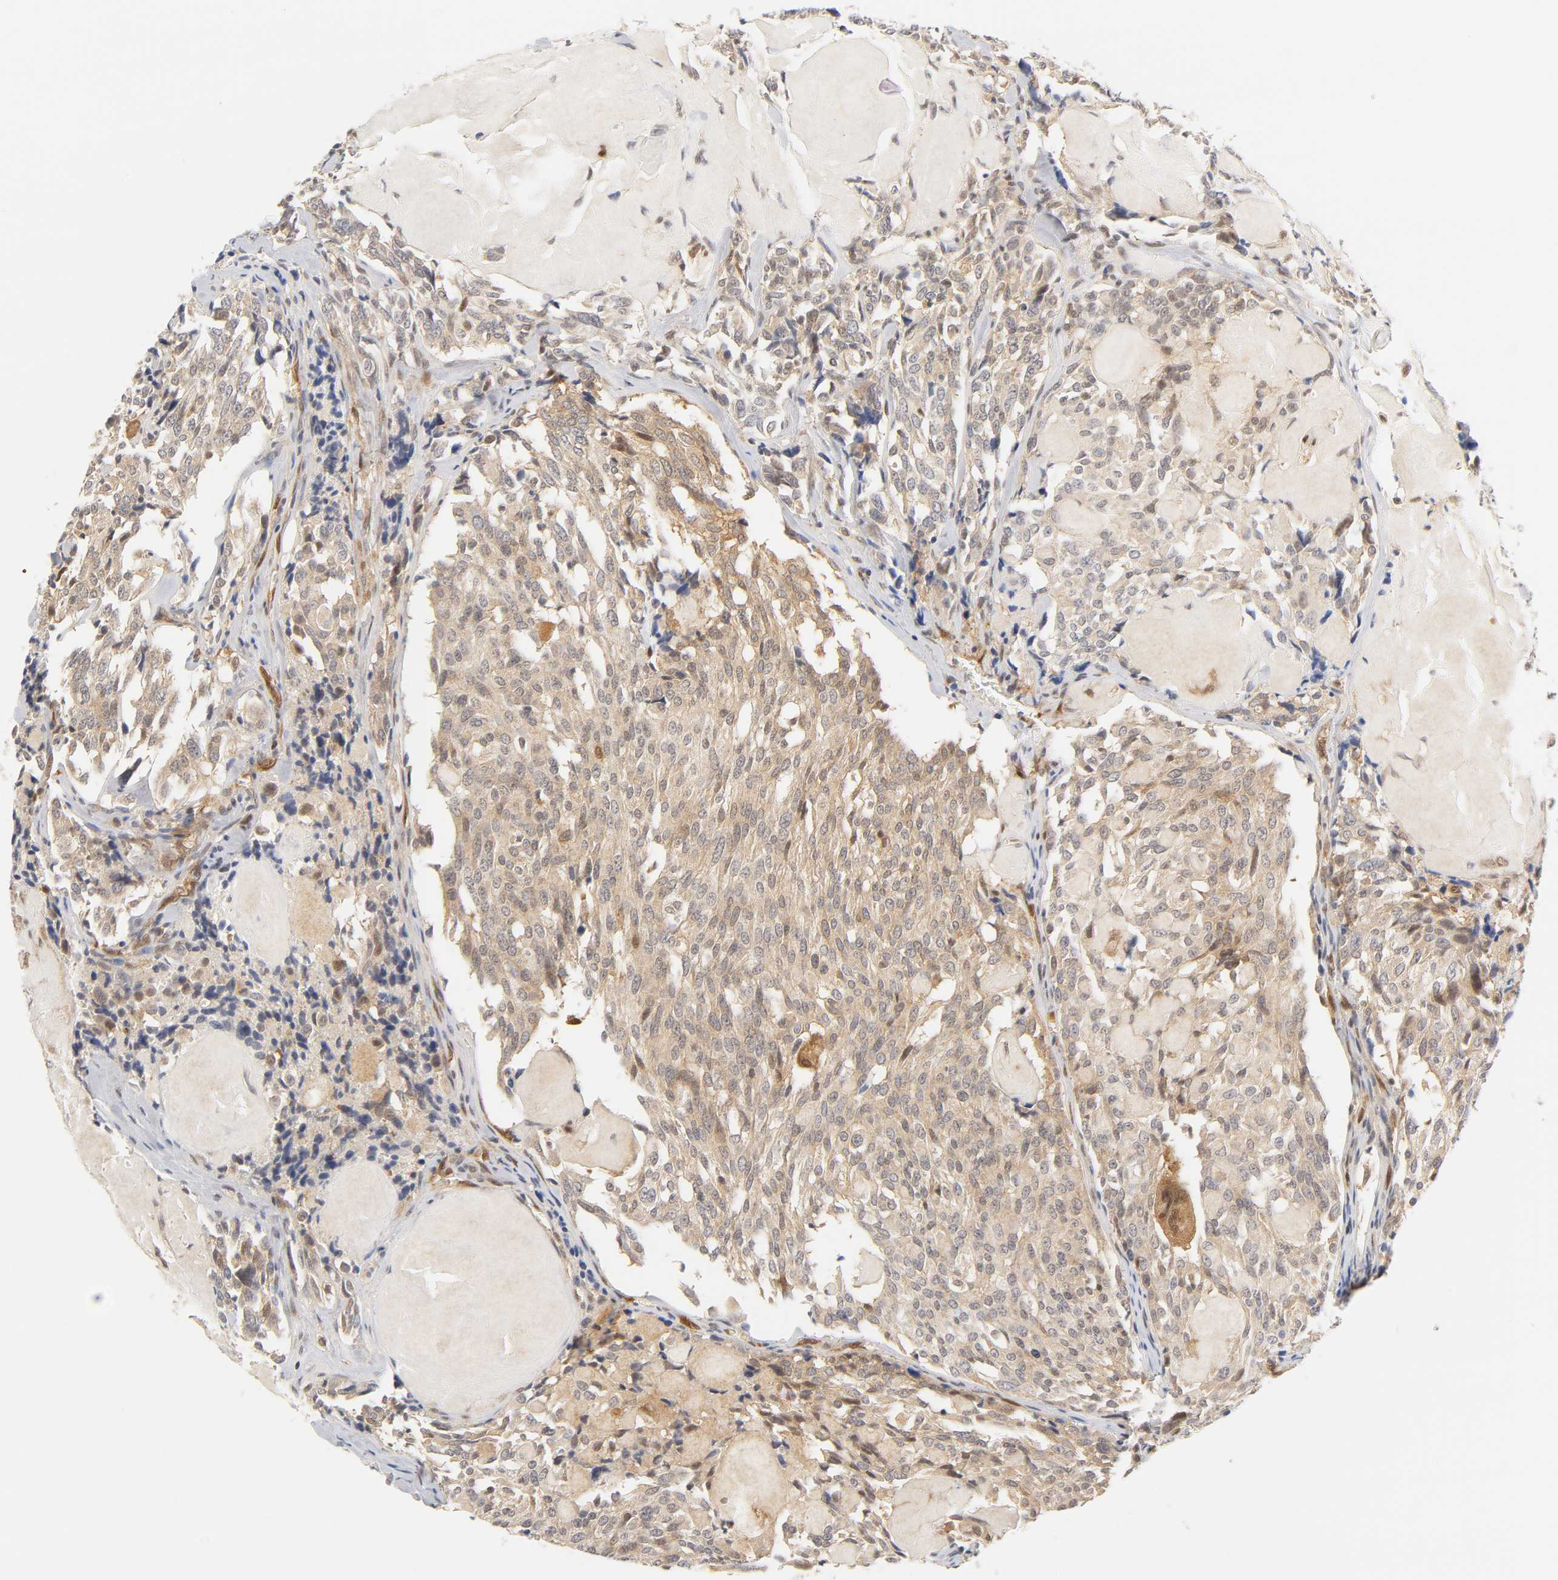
{"staining": {"intensity": "weak", "quantity": ">75%", "location": "cytoplasmic/membranous,nuclear"}, "tissue": "thyroid cancer", "cell_type": "Tumor cells", "image_type": "cancer", "snomed": [{"axis": "morphology", "description": "Carcinoma, NOS"}, {"axis": "morphology", "description": "Carcinoid, malignant, NOS"}, {"axis": "topography", "description": "Thyroid gland"}], "caption": "Immunohistochemistry (IHC) photomicrograph of neoplastic tissue: human thyroid cancer (carcinoid (malignant)) stained using IHC shows low levels of weak protein expression localized specifically in the cytoplasmic/membranous and nuclear of tumor cells, appearing as a cytoplasmic/membranous and nuclear brown color.", "gene": "CDC37", "patient": {"sex": "male", "age": 33}}